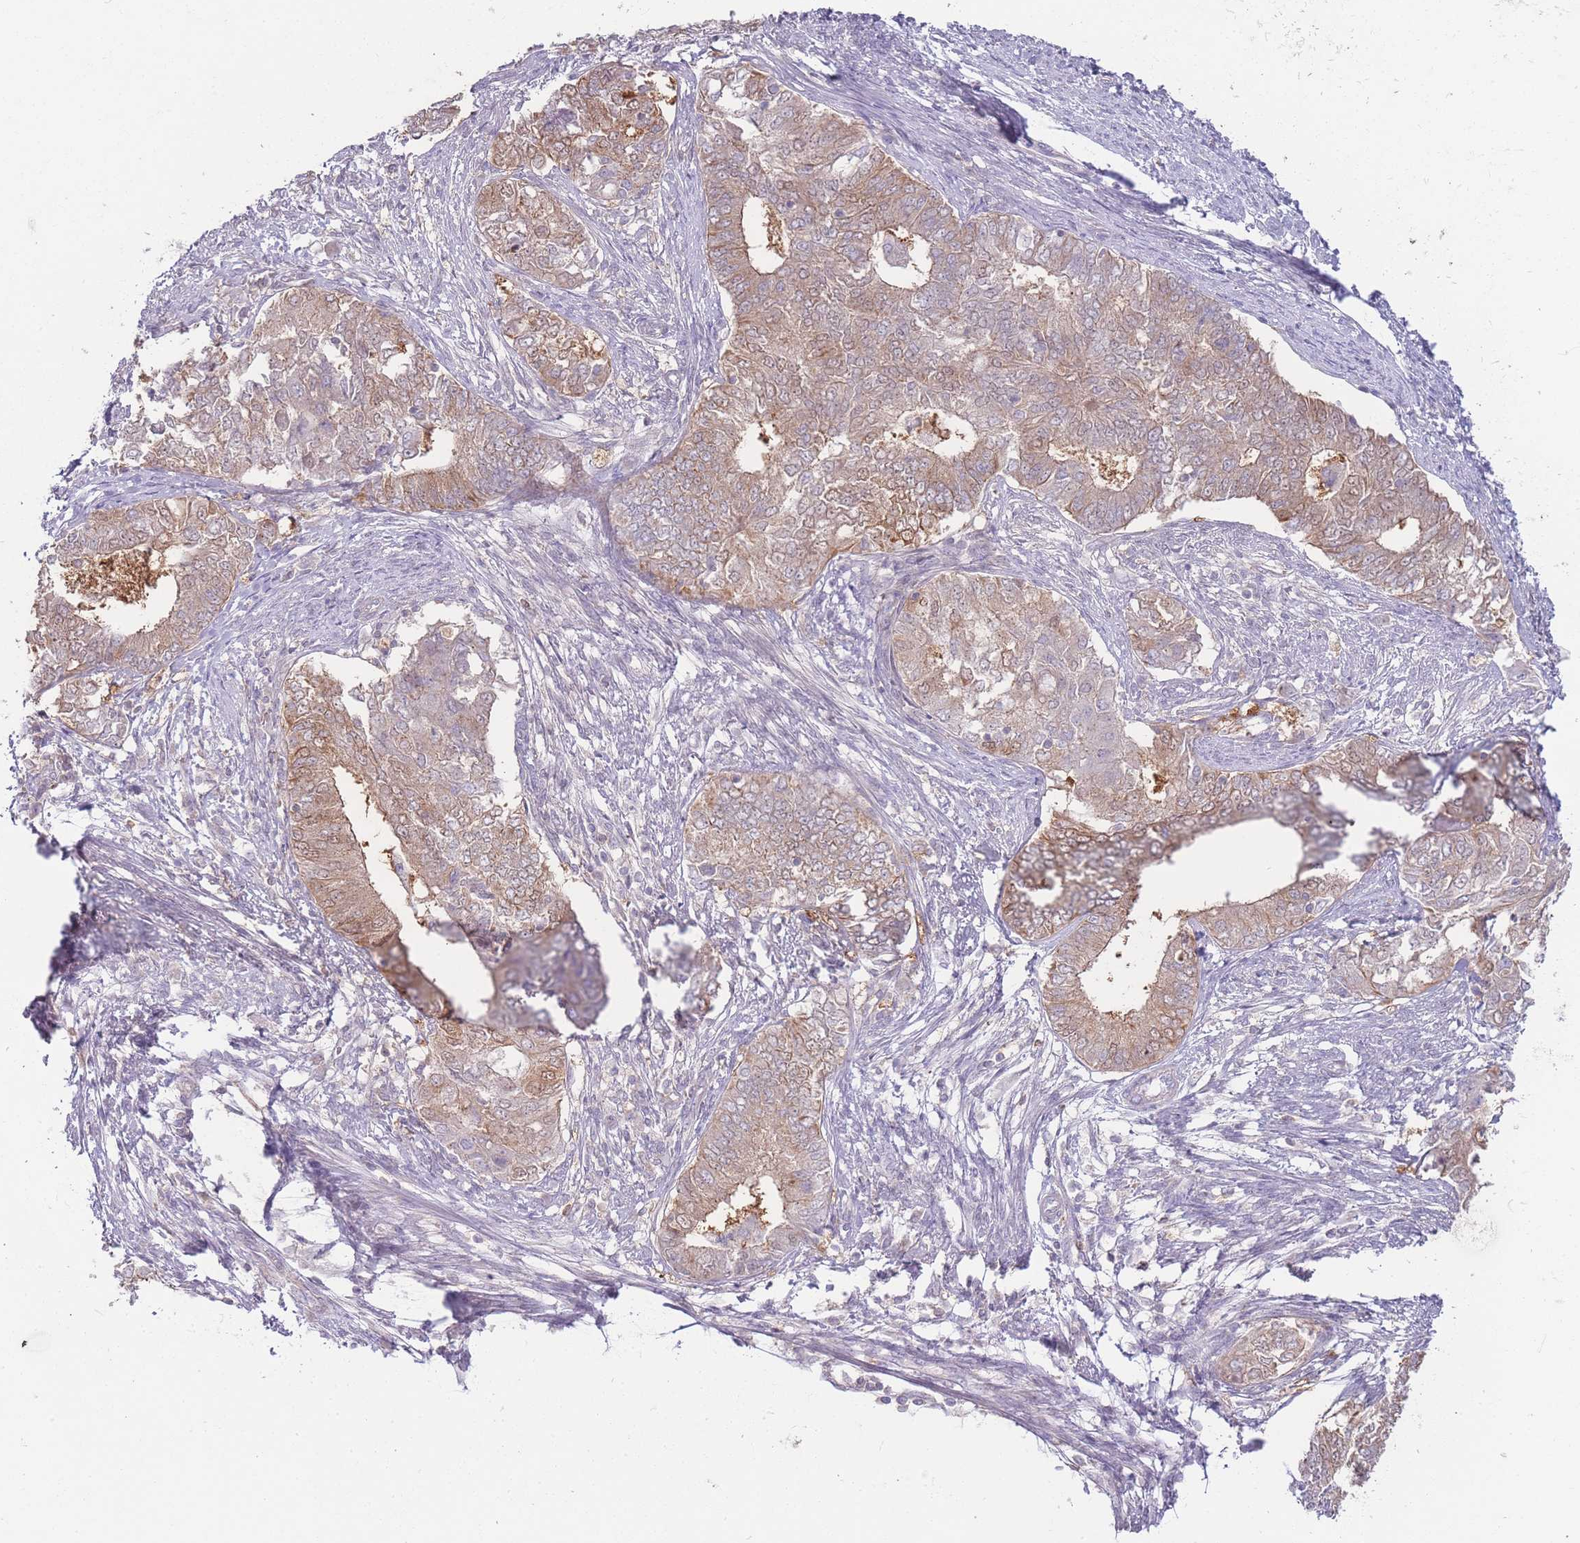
{"staining": {"intensity": "moderate", "quantity": ">75%", "location": "cytoplasmic/membranous"}, "tissue": "endometrial cancer", "cell_type": "Tumor cells", "image_type": "cancer", "snomed": [{"axis": "morphology", "description": "Adenocarcinoma, NOS"}, {"axis": "topography", "description": "Endometrium"}], "caption": "A brown stain highlights moderate cytoplasmic/membranous positivity of a protein in adenocarcinoma (endometrial) tumor cells. Using DAB (3,3'-diaminobenzidine) (brown) and hematoxylin (blue) stains, captured at high magnification using brightfield microscopy.", "gene": "SPHKAP", "patient": {"sex": "female", "age": 62}}